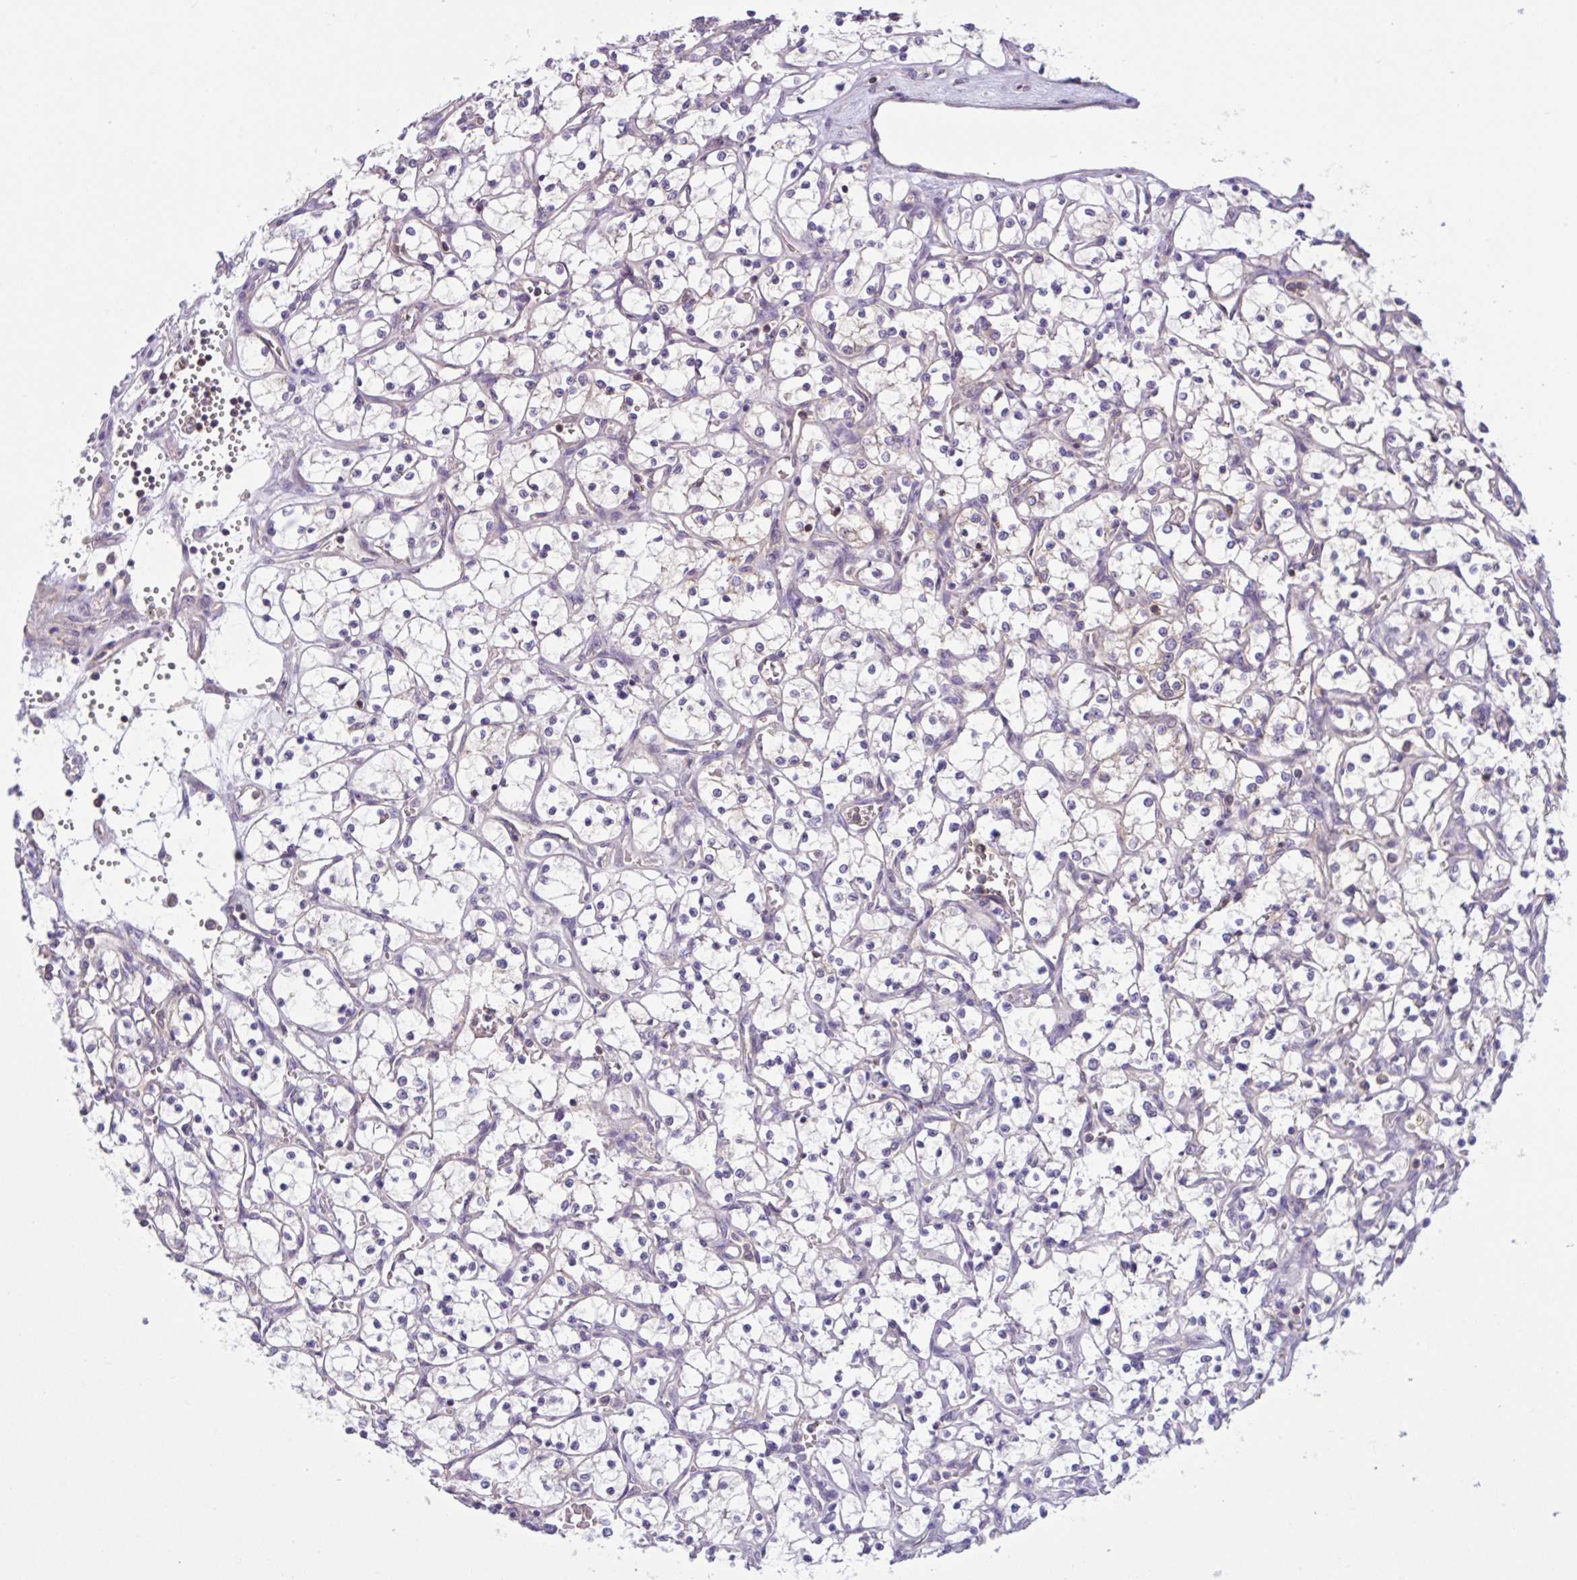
{"staining": {"intensity": "negative", "quantity": "none", "location": "none"}, "tissue": "renal cancer", "cell_type": "Tumor cells", "image_type": "cancer", "snomed": [{"axis": "morphology", "description": "Adenocarcinoma, NOS"}, {"axis": "topography", "description": "Kidney"}], "caption": "Tumor cells show no significant protein staining in renal cancer (adenocarcinoma).", "gene": "WNT9B", "patient": {"sex": "female", "age": 69}}